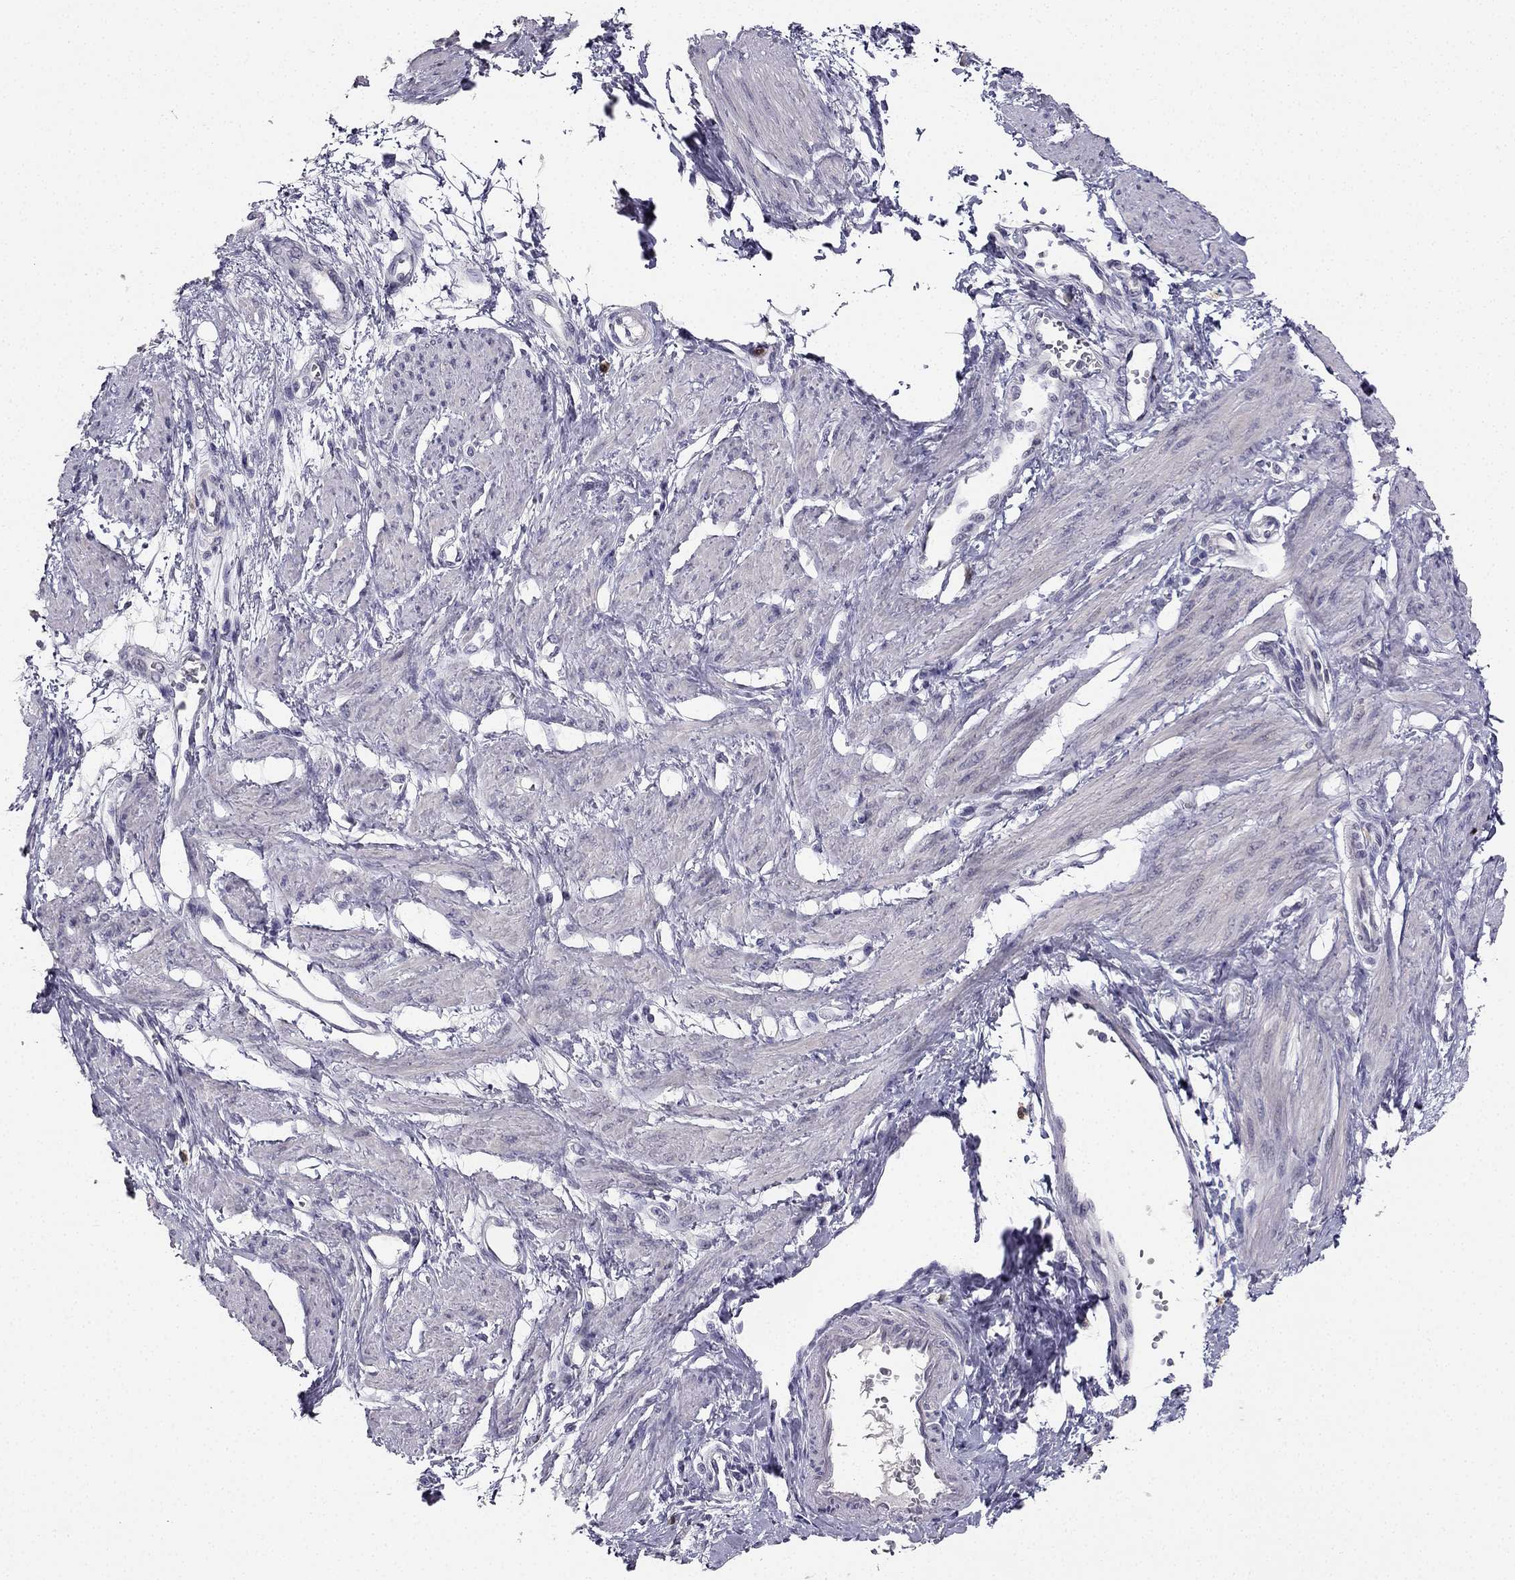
{"staining": {"intensity": "negative", "quantity": "none", "location": "none"}, "tissue": "smooth muscle", "cell_type": "Smooth muscle cells", "image_type": "normal", "snomed": [{"axis": "morphology", "description": "Normal tissue, NOS"}, {"axis": "topography", "description": "Smooth muscle"}, {"axis": "topography", "description": "Uterus"}], "caption": "Immunohistochemical staining of normal smooth muscle shows no significant positivity in smooth muscle cells. Nuclei are stained in blue.", "gene": "CALB2", "patient": {"sex": "female", "age": 39}}